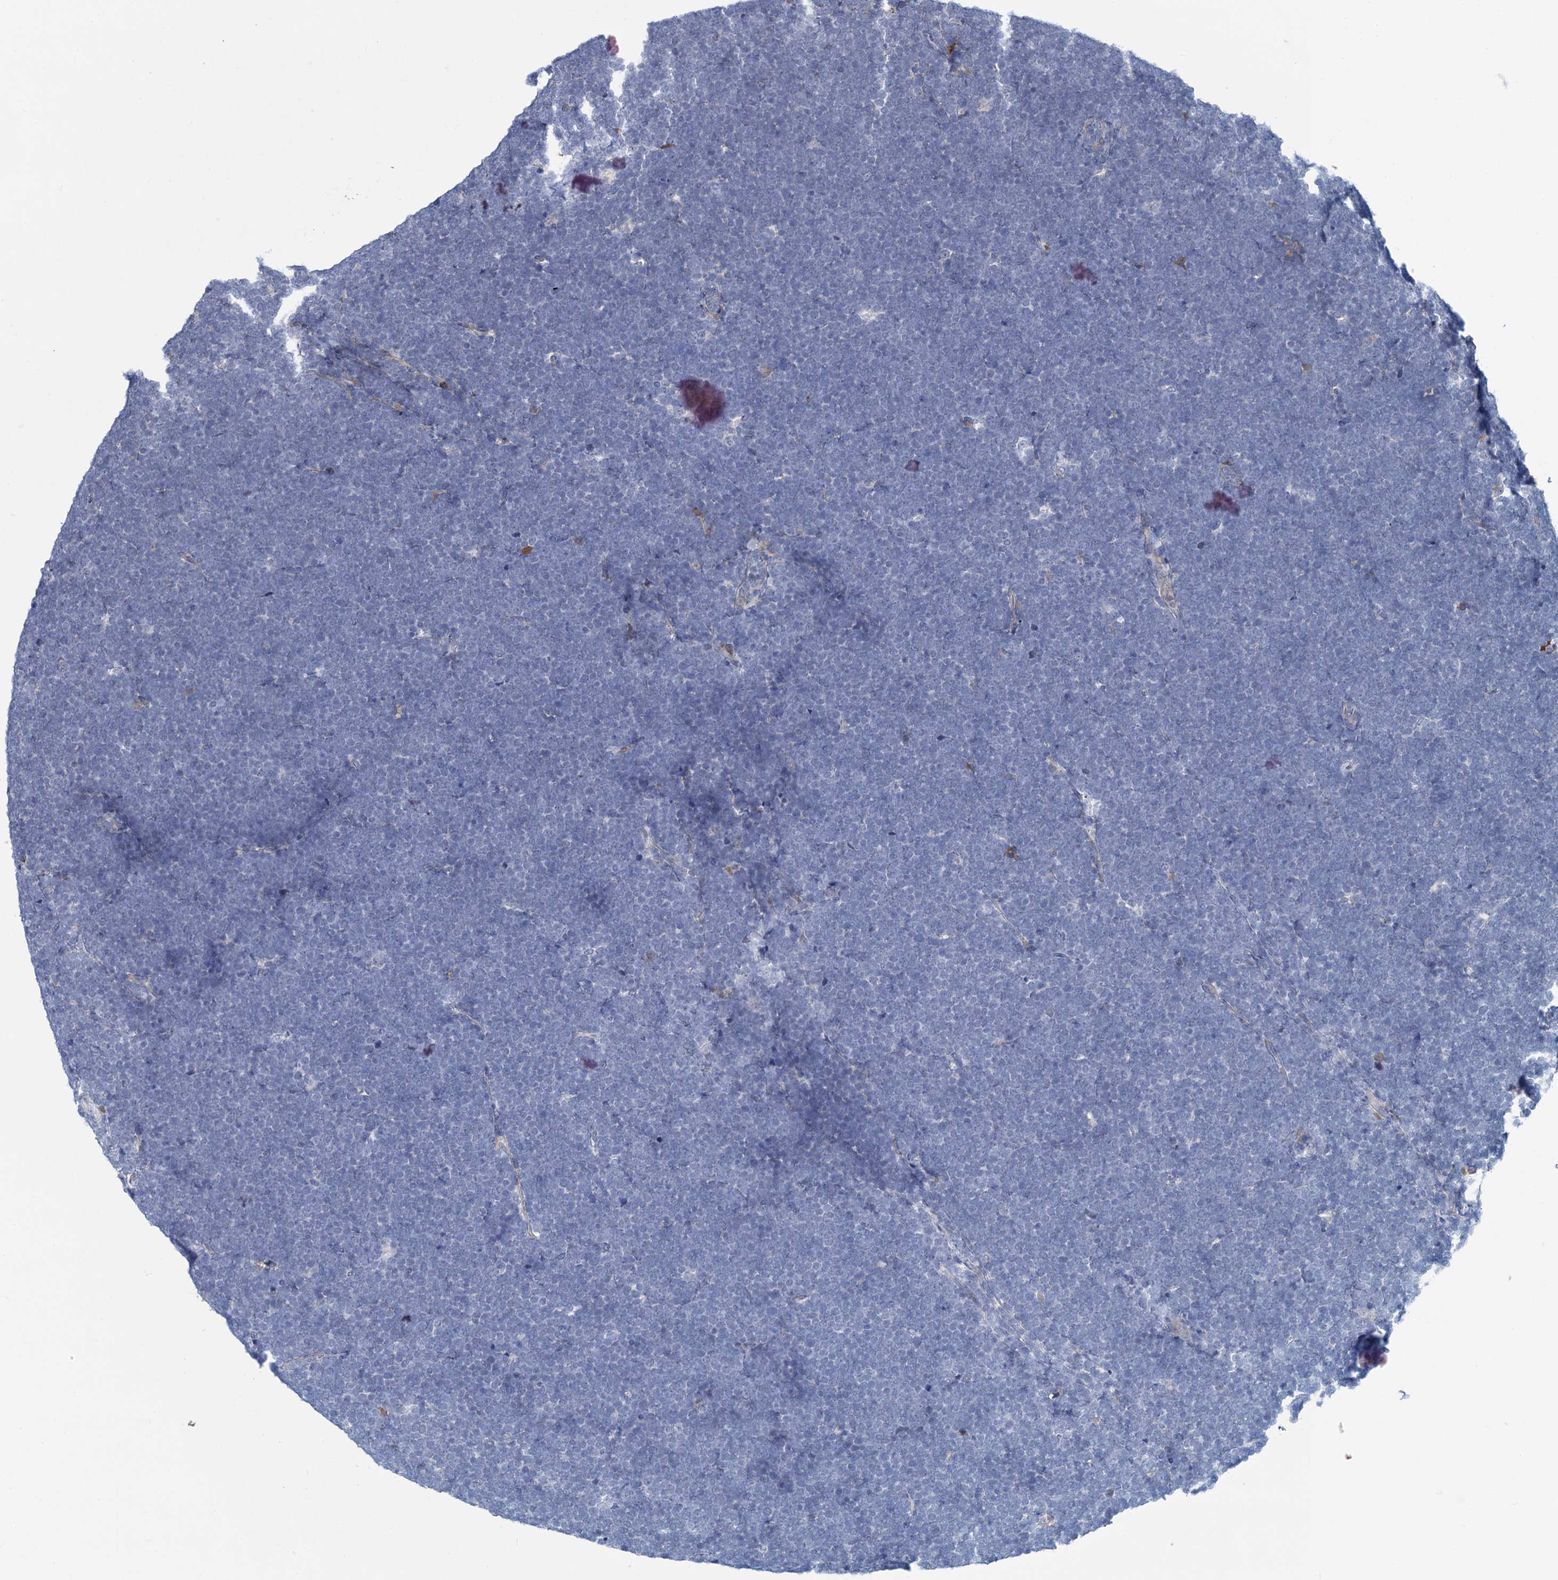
{"staining": {"intensity": "negative", "quantity": "none", "location": "none"}, "tissue": "lymphoma", "cell_type": "Tumor cells", "image_type": "cancer", "snomed": [{"axis": "morphology", "description": "Malignant lymphoma, non-Hodgkin's type, High grade"}, {"axis": "topography", "description": "Lymph node"}], "caption": "The image demonstrates no significant expression in tumor cells of lymphoma. Brightfield microscopy of IHC stained with DAB (3,3'-diaminobenzidine) (brown) and hematoxylin (blue), captured at high magnification.", "gene": "PRSS35", "patient": {"sex": "male", "age": 13}}